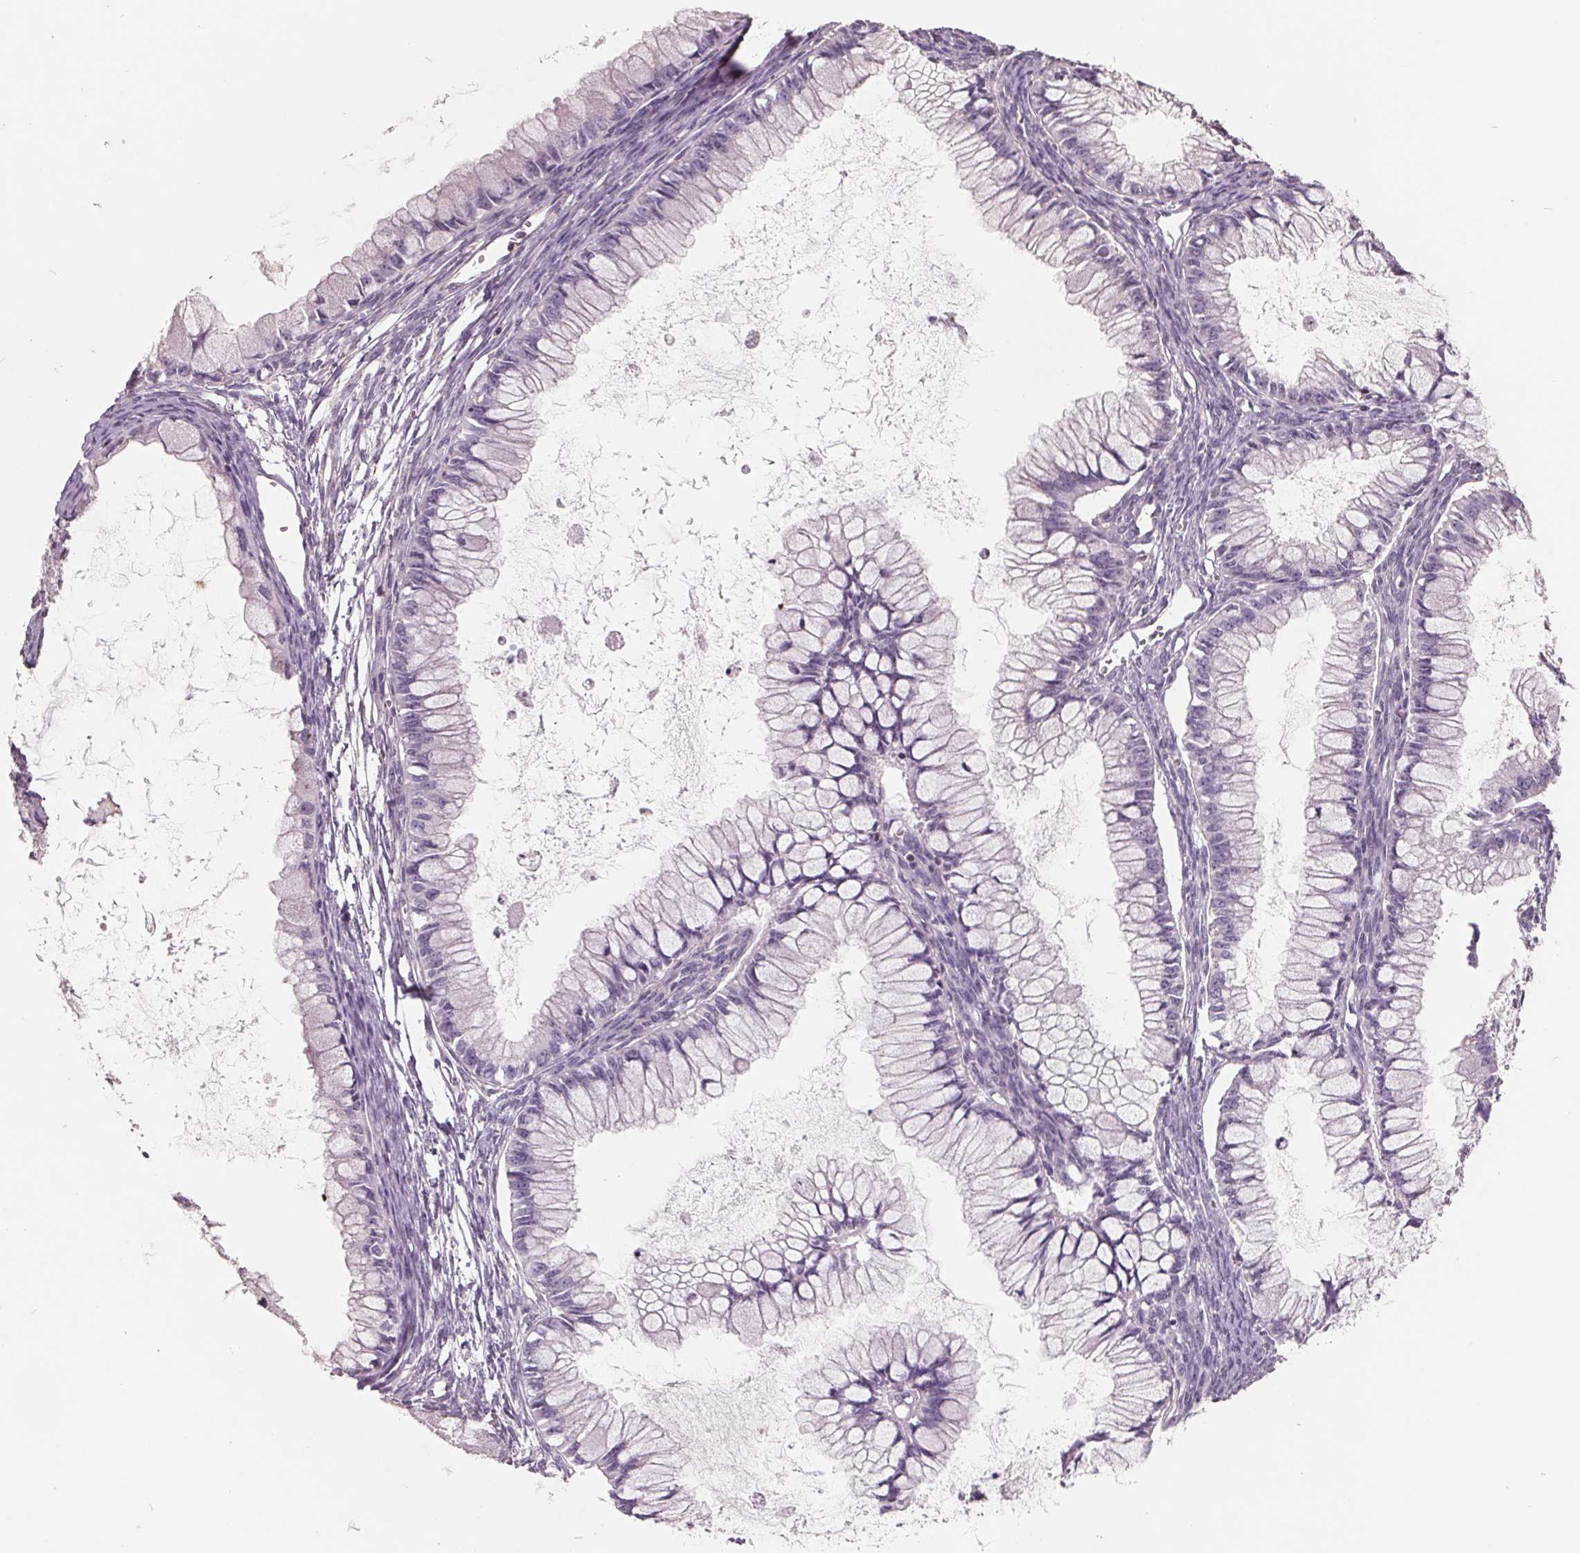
{"staining": {"intensity": "negative", "quantity": "none", "location": "none"}, "tissue": "ovarian cancer", "cell_type": "Tumor cells", "image_type": "cancer", "snomed": [{"axis": "morphology", "description": "Cystadenocarcinoma, mucinous, NOS"}, {"axis": "topography", "description": "Ovary"}], "caption": "There is no significant expression in tumor cells of mucinous cystadenocarcinoma (ovarian).", "gene": "FTCD", "patient": {"sex": "female", "age": 34}}